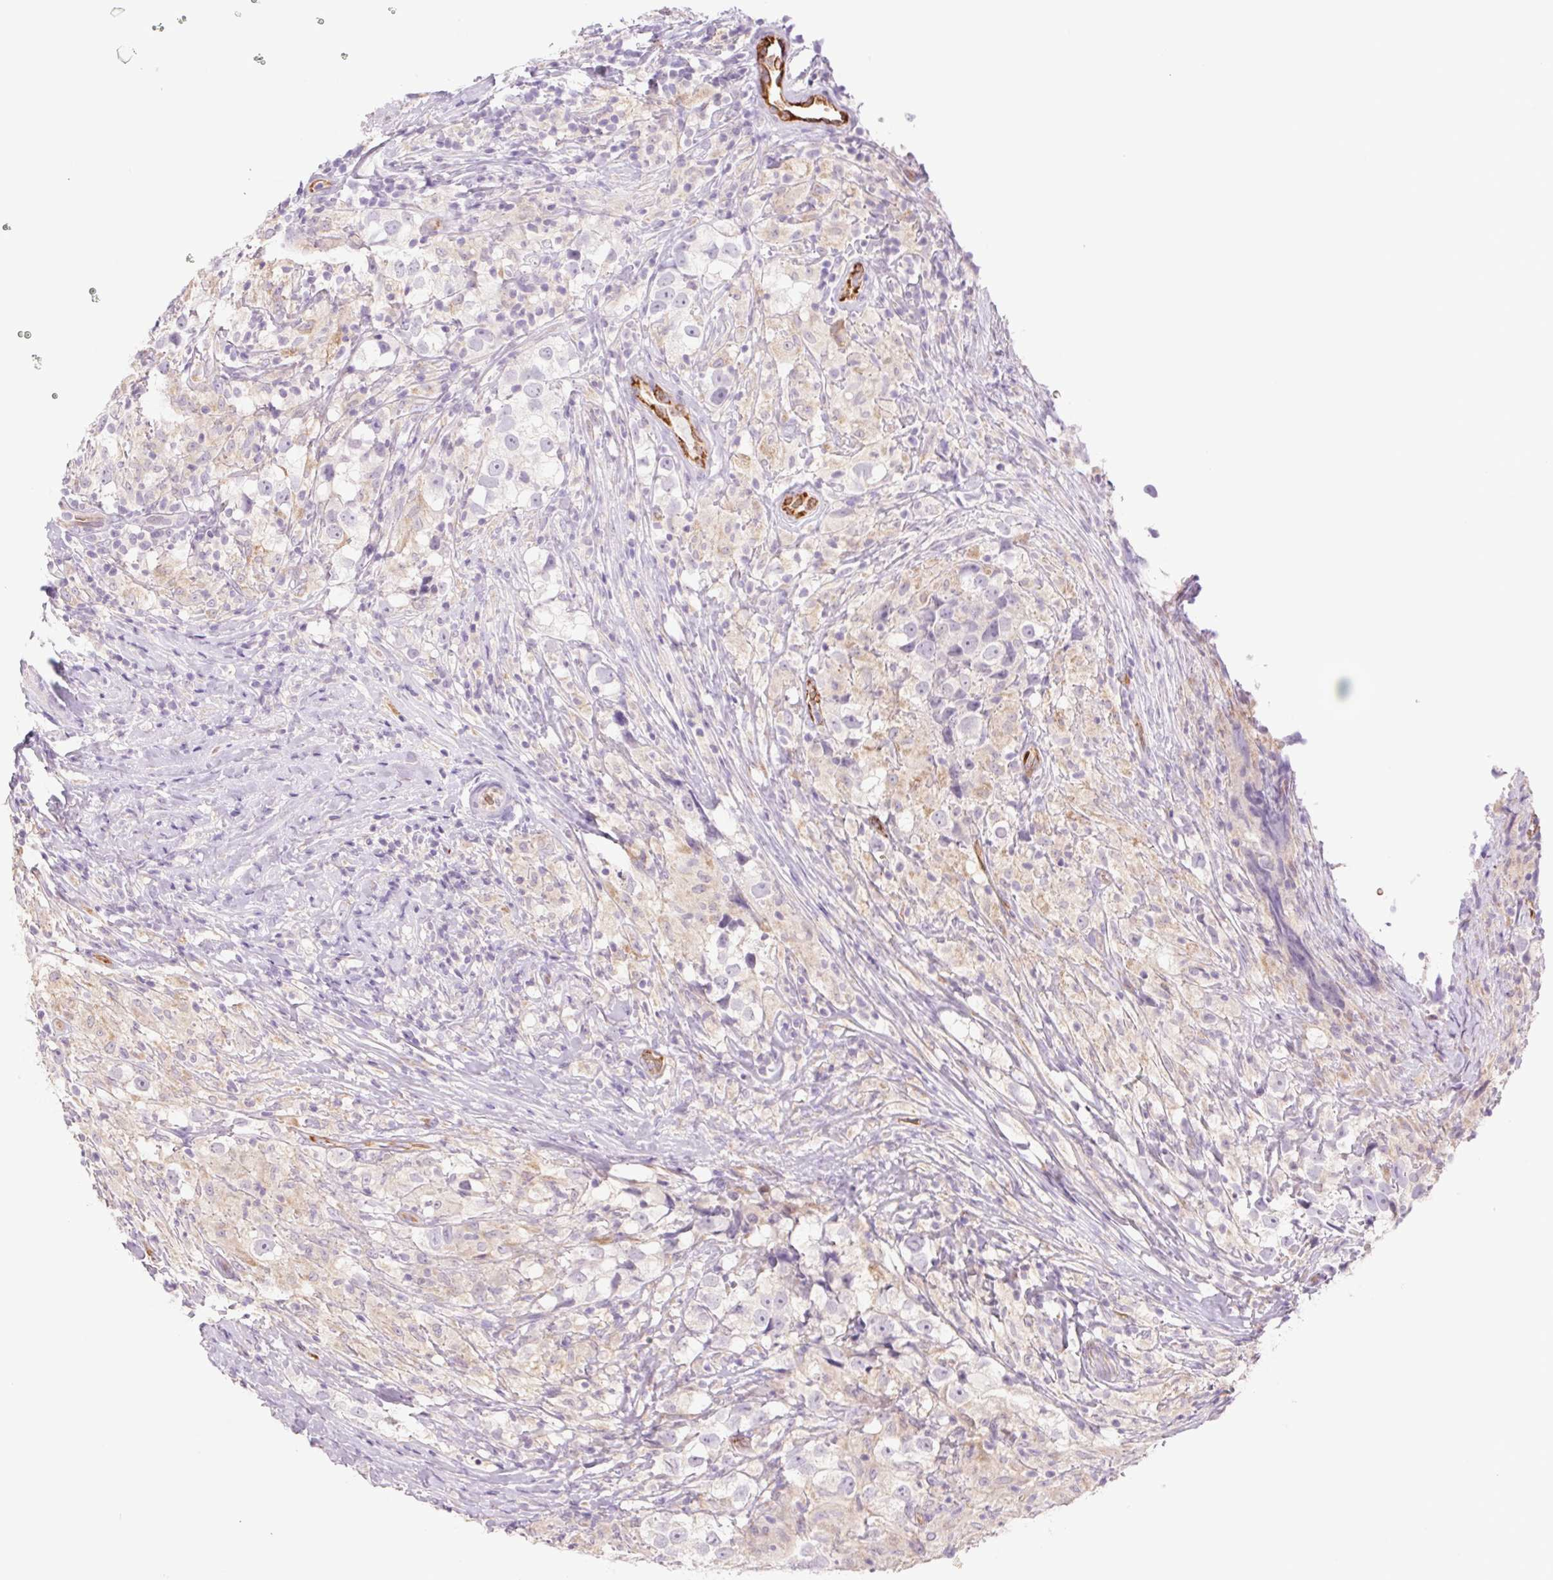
{"staining": {"intensity": "negative", "quantity": "none", "location": "none"}, "tissue": "testis cancer", "cell_type": "Tumor cells", "image_type": "cancer", "snomed": [{"axis": "morphology", "description": "Seminoma, NOS"}, {"axis": "topography", "description": "Testis"}], "caption": "IHC of seminoma (testis) exhibits no staining in tumor cells.", "gene": "IGFL3", "patient": {"sex": "male", "age": 46}}